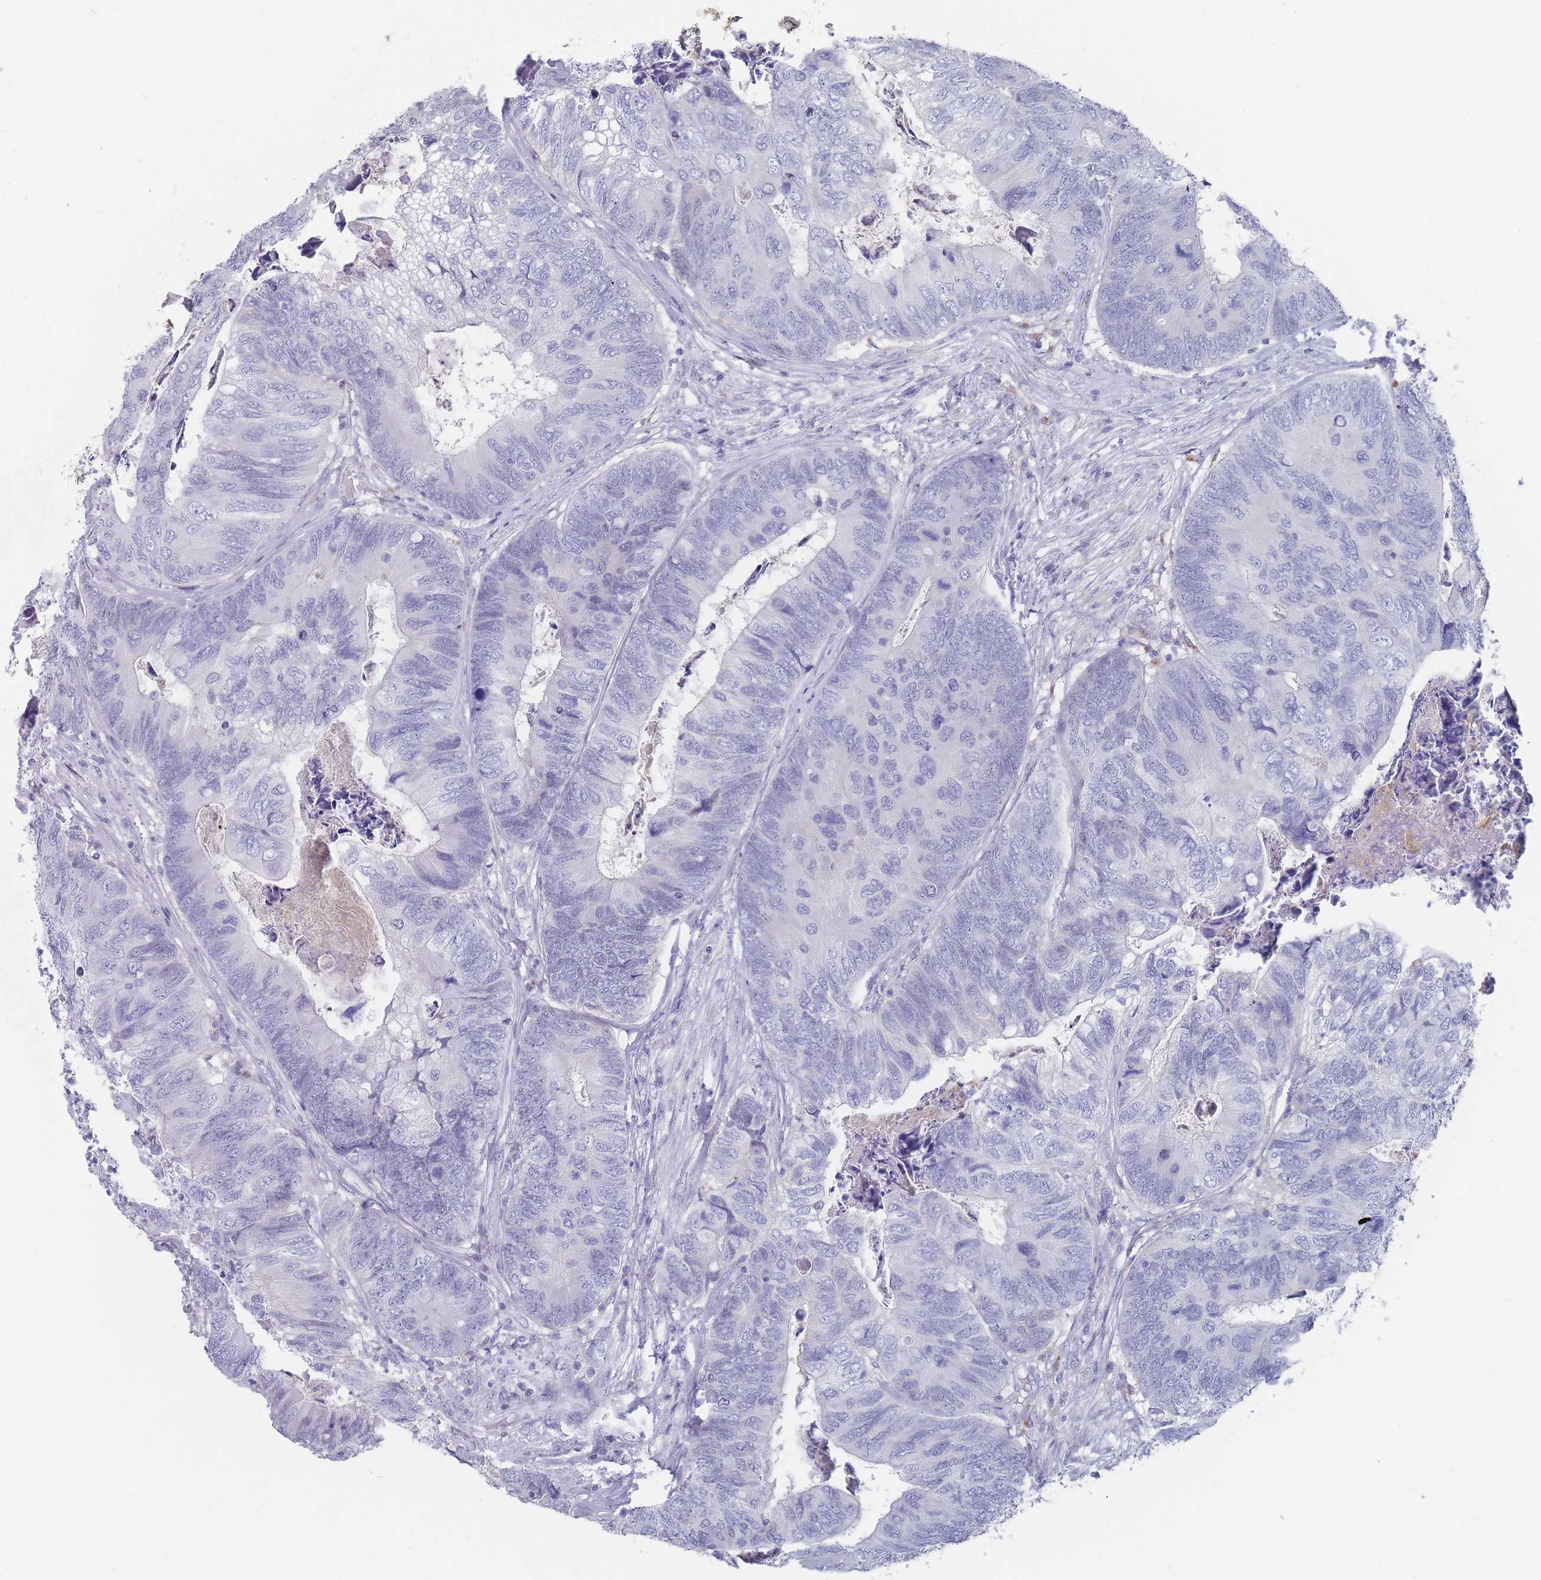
{"staining": {"intensity": "negative", "quantity": "none", "location": "none"}, "tissue": "colorectal cancer", "cell_type": "Tumor cells", "image_type": "cancer", "snomed": [{"axis": "morphology", "description": "Adenocarcinoma, NOS"}, {"axis": "topography", "description": "Colon"}], "caption": "Tumor cells are negative for brown protein staining in colorectal cancer.", "gene": "CYP51A1", "patient": {"sex": "female", "age": 67}}